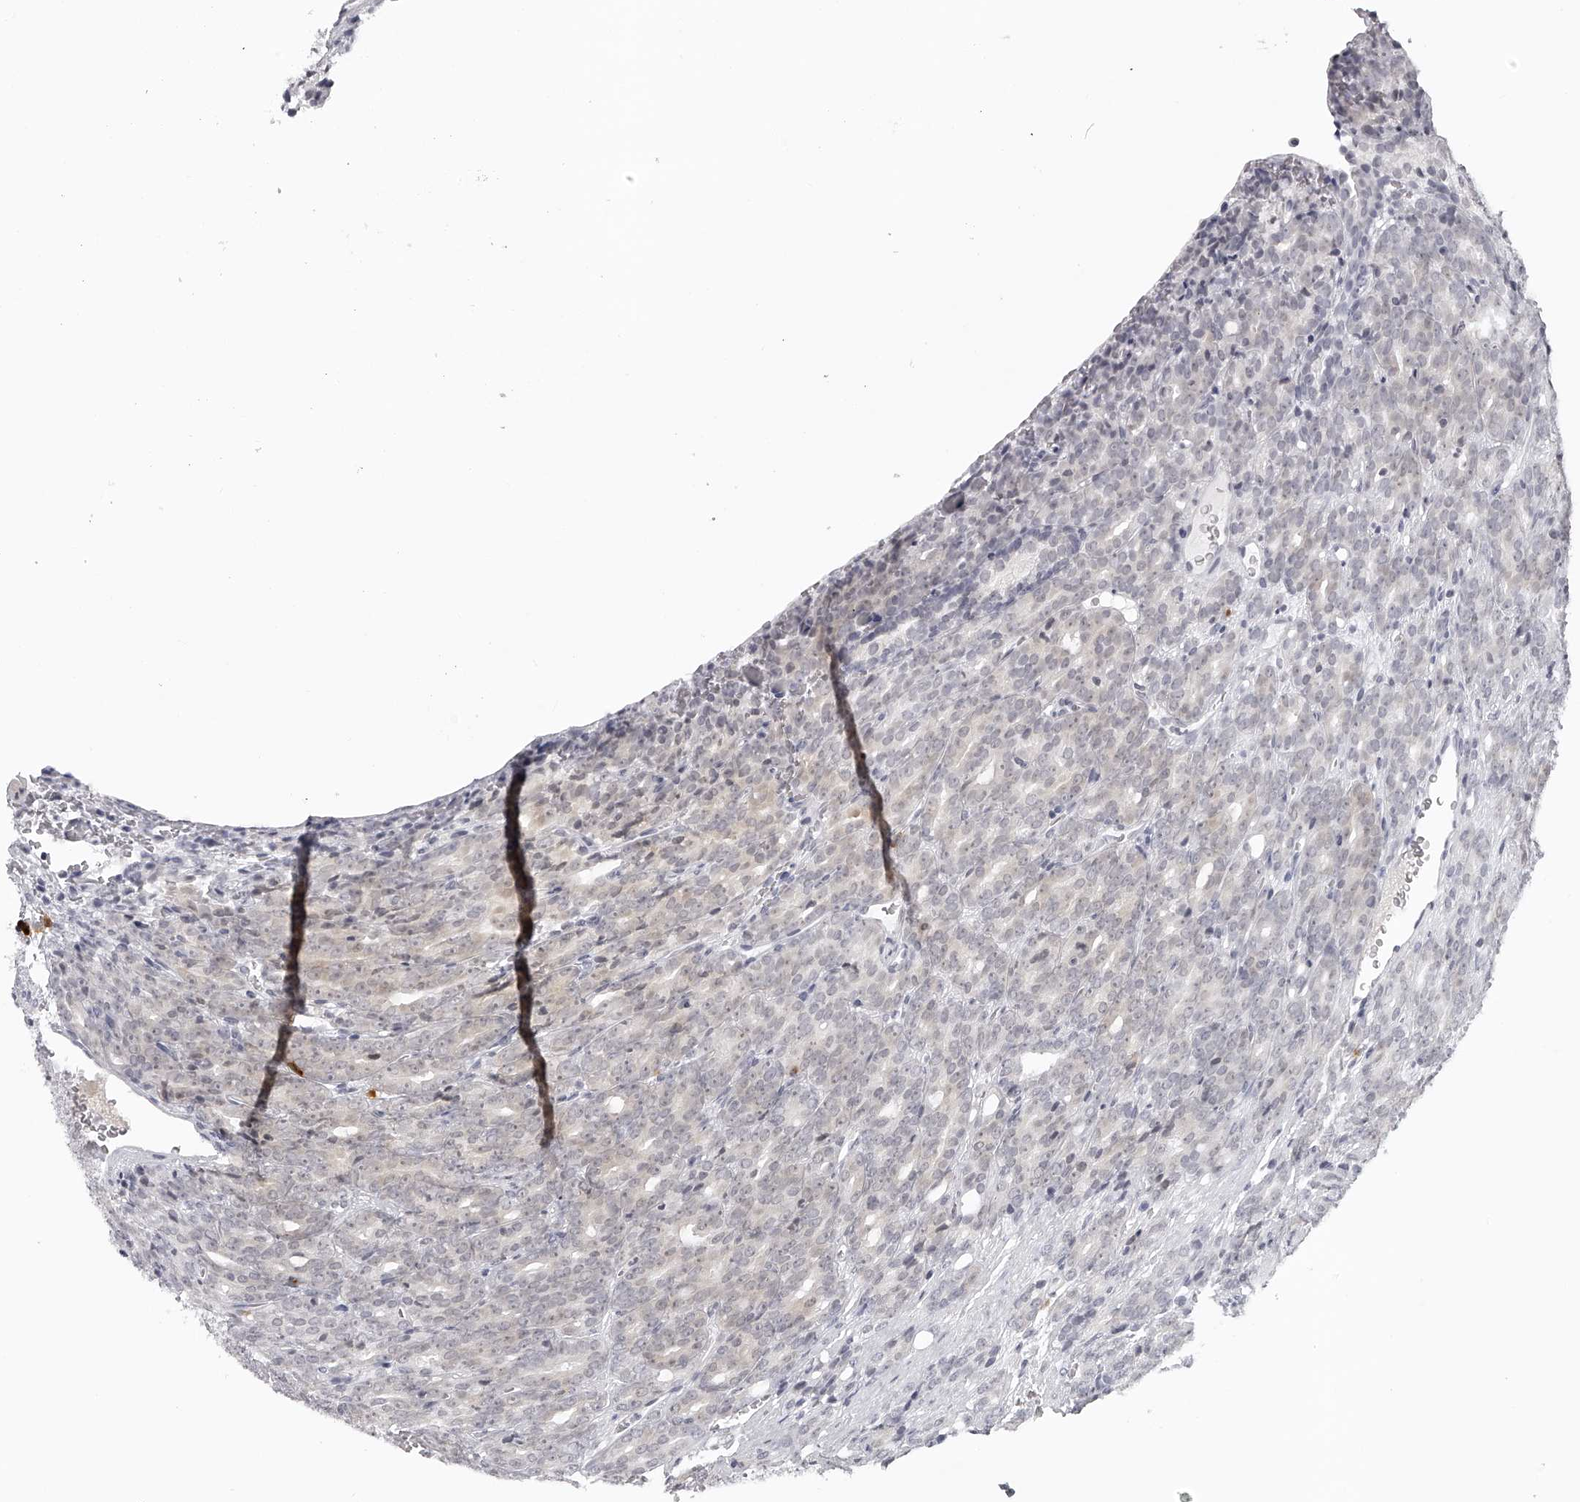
{"staining": {"intensity": "negative", "quantity": "none", "location": "none"}, "tissue": "prostate cancer", "cell_type": "Tumor cells", "image_type": "cancer", "snomed": [{"axis": "morphology", "description": "Adenocarcinoma, High grade"}, {"axis": "topography", "description": "Prostate"}], "caption": "Immunohistochemistry micrograph of neoplastic tissue: human prostate cancer (high-grade adenocarcinoma) stained with DAB exhibits no significant protein staining in tumor cells.", "gene": "SEC11C", "patient": {"sex": "male", "age": 62}}